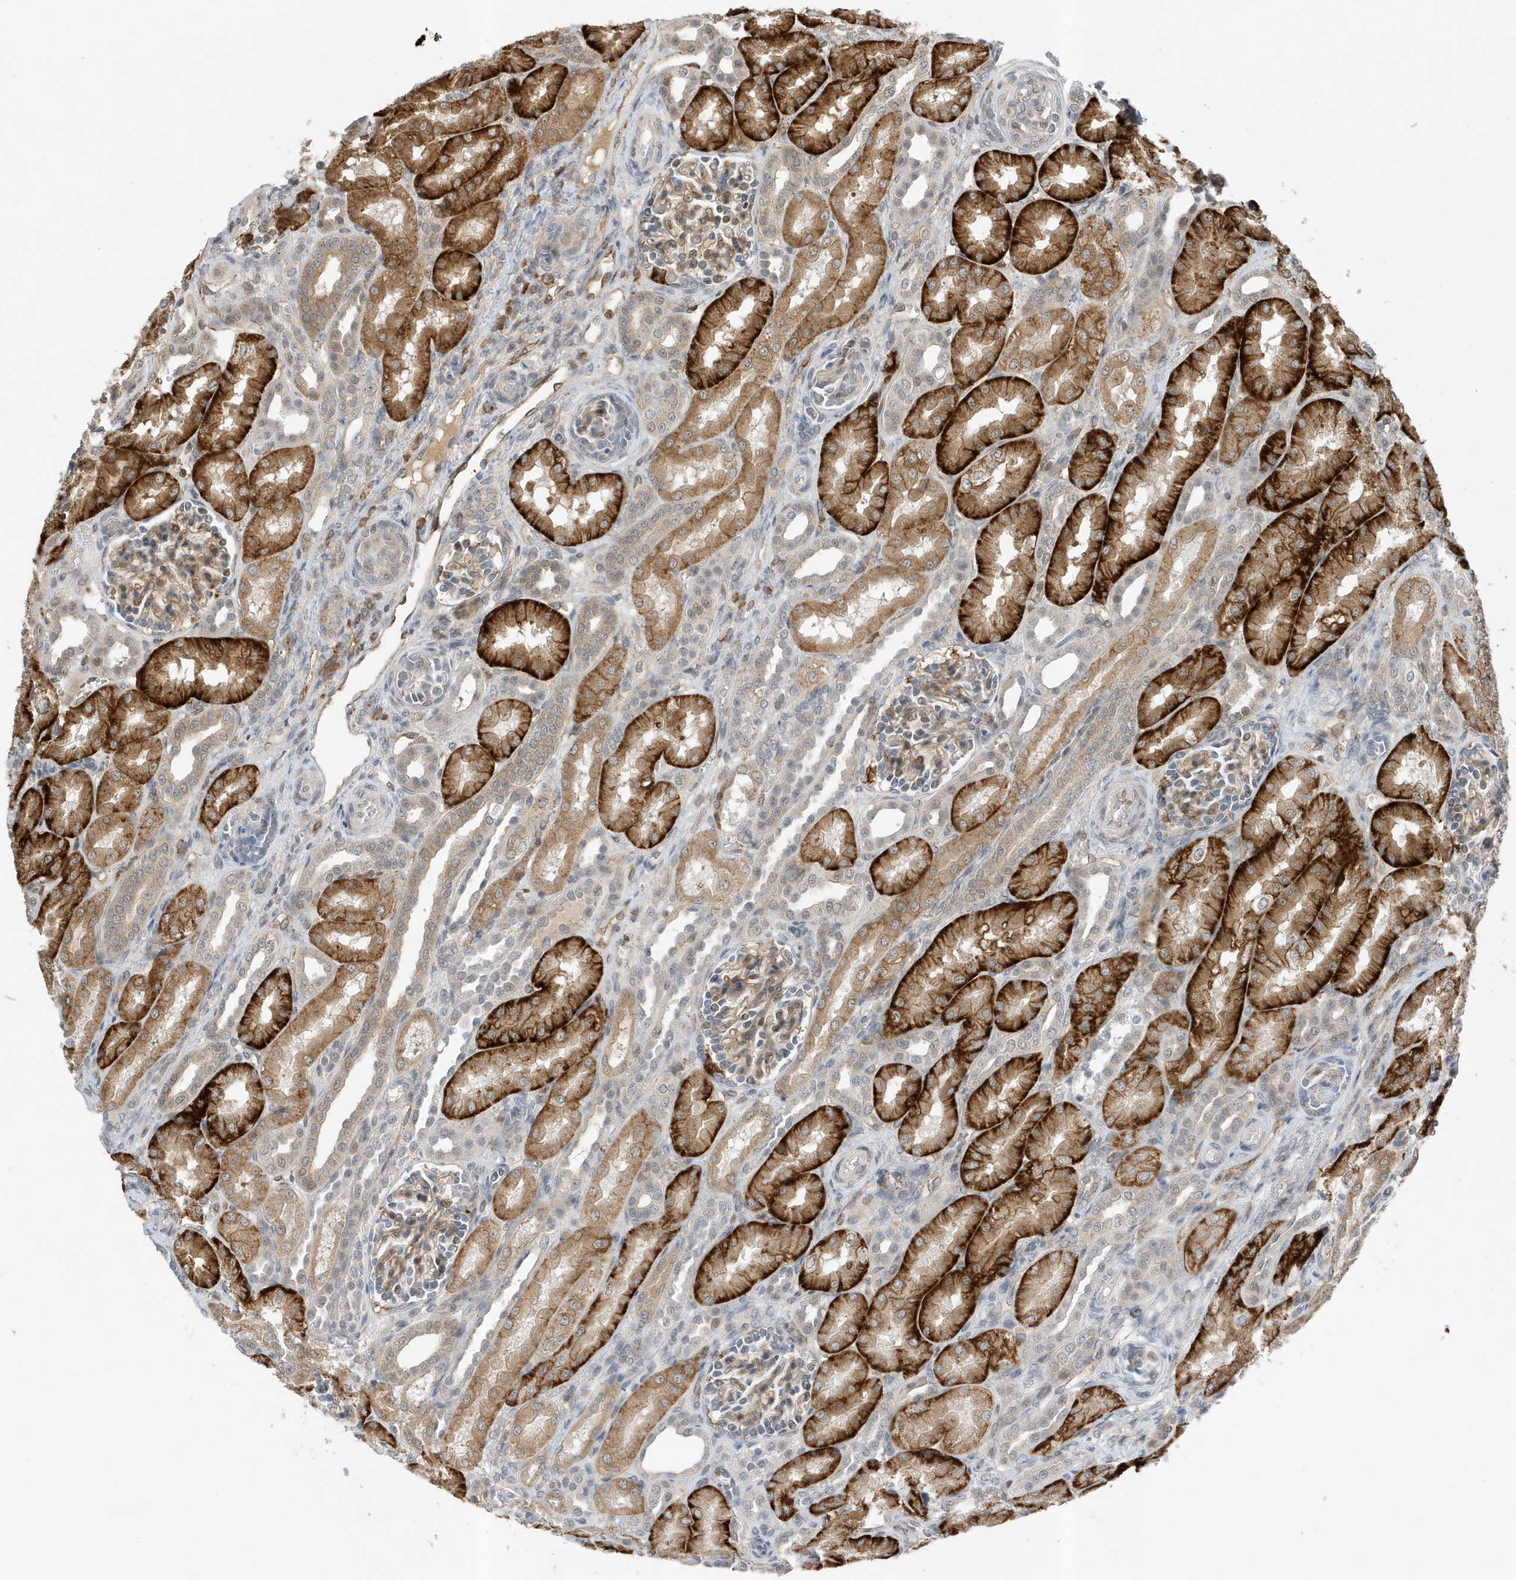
{"staining": {"intensity": "weak", "quantity": "25%-75%", "location": "cytoplasmic/membranous"}, "tissue": "kidney", "cell_type": "Cells in glomeruli", "image_type": "normal", "snomed": [{"axis": "morphology", "description": "Normal tissue, NOS"}, {"axis": "morphology", "description": "Neoplasm, malignant, NOS"}, {"axis": "topography", "description": "Kidney"}], "caption": "Immunohistochemical staining of normal kidney reveals low levels of weak cytoplasmic/membranous staining in about 25%-75% of cells in glomeruli.", "gene": "MAST3", "patient": {"sex": "female", "age": 1}}